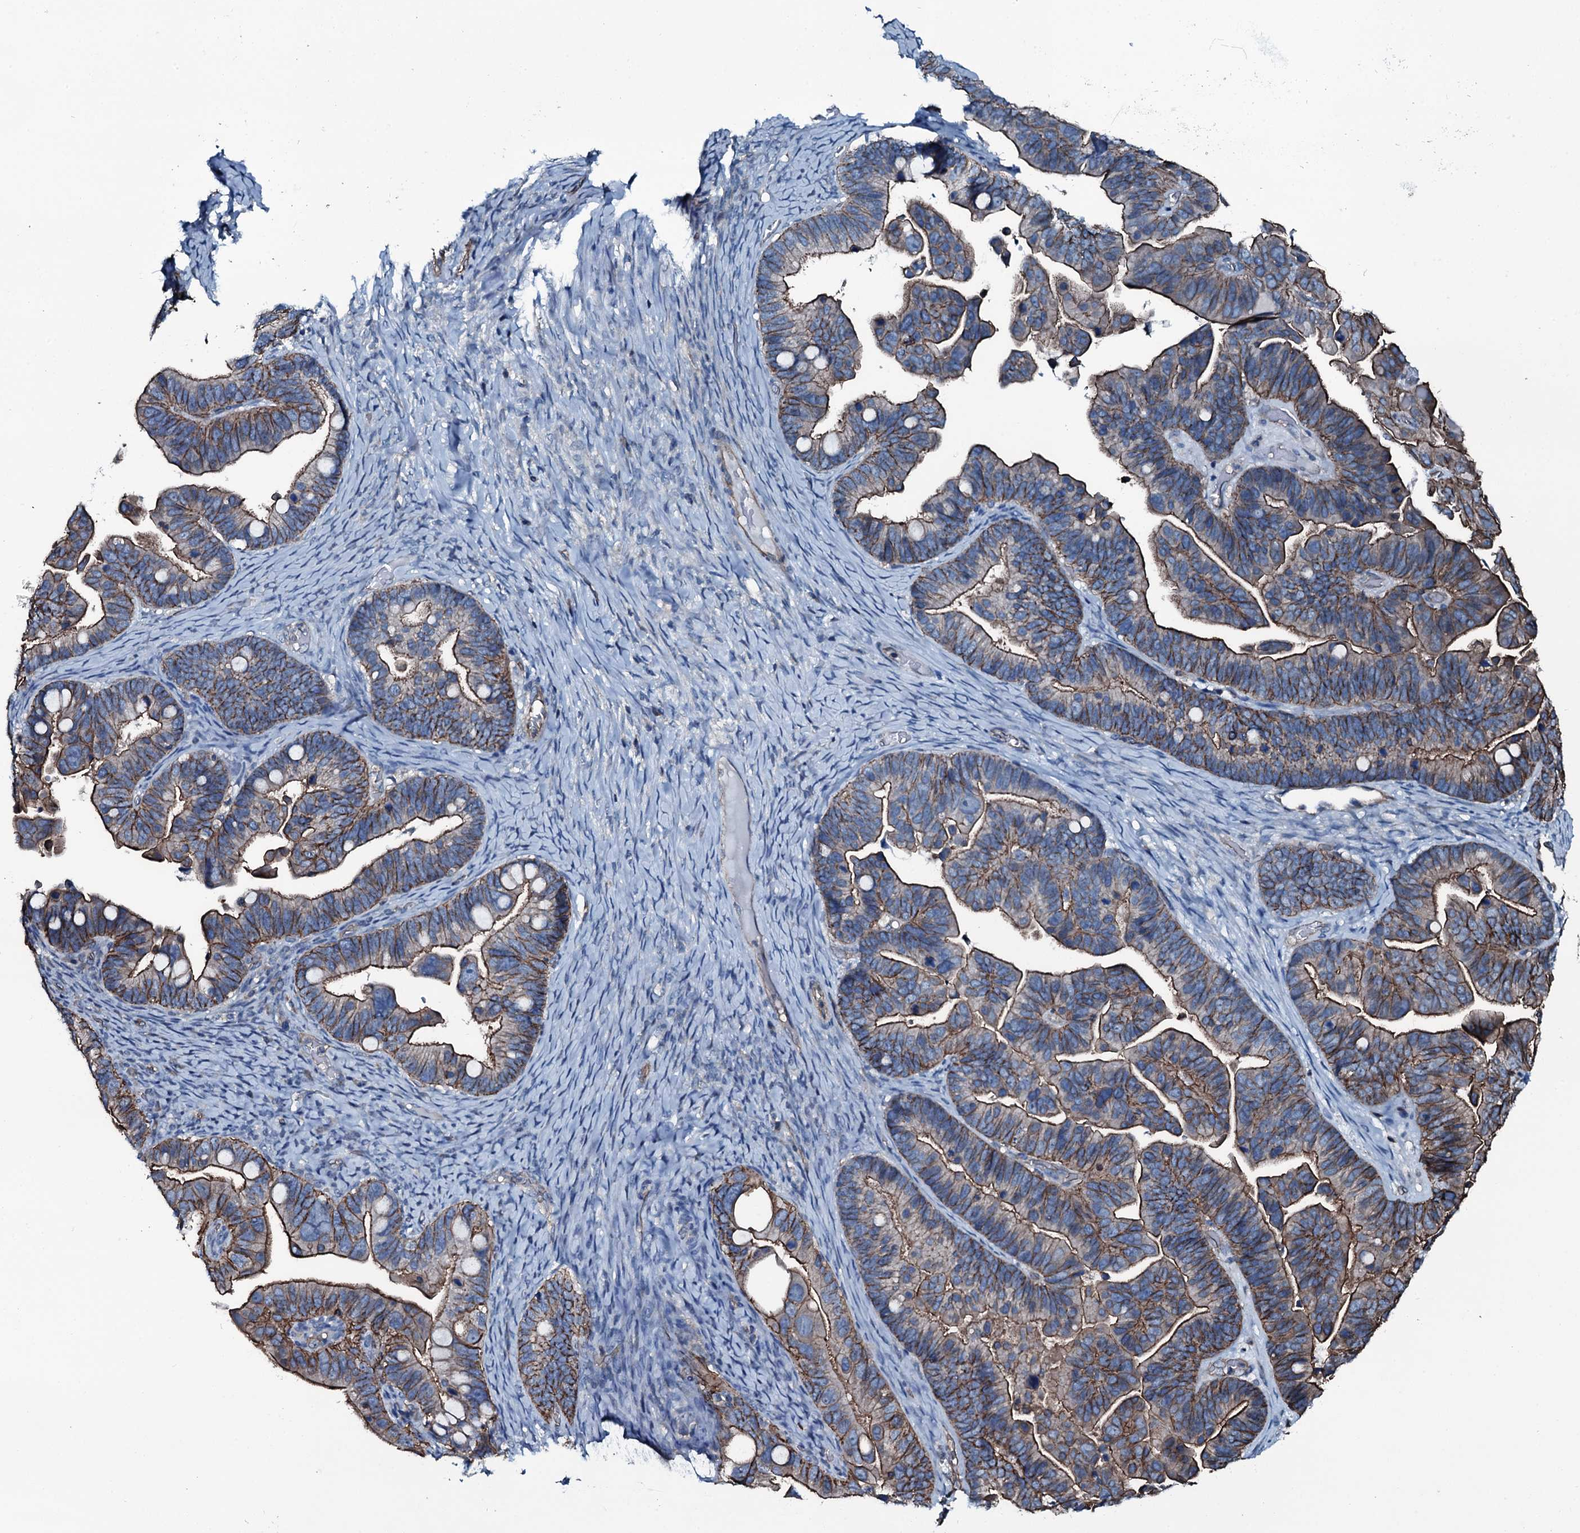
{"staining": {"intensity": "moderate", "quantity": ">75%", "location": "cytoplasmic/membranous"}, "tissue": "ovarian cancer", "cell_type": "Tumor cells", "image_type": "cancer", "snomed": [{"axis": "morphology", "description": "Cystadenocarcinoma, serous, NOS"}, {"axis": "topography", "description": "Ovary"}], "caption": "Moderate cytoplasmic/membranous protein positivity is identified in approximately >75% of tumor cells in ovarian cancer (serous cystadenocarcinoma). (brown staining indicates protein expression, while blue staining denotes nuclei).", "gene": "SLC25A38", "patient": {"sex": "female", "age": 56}}